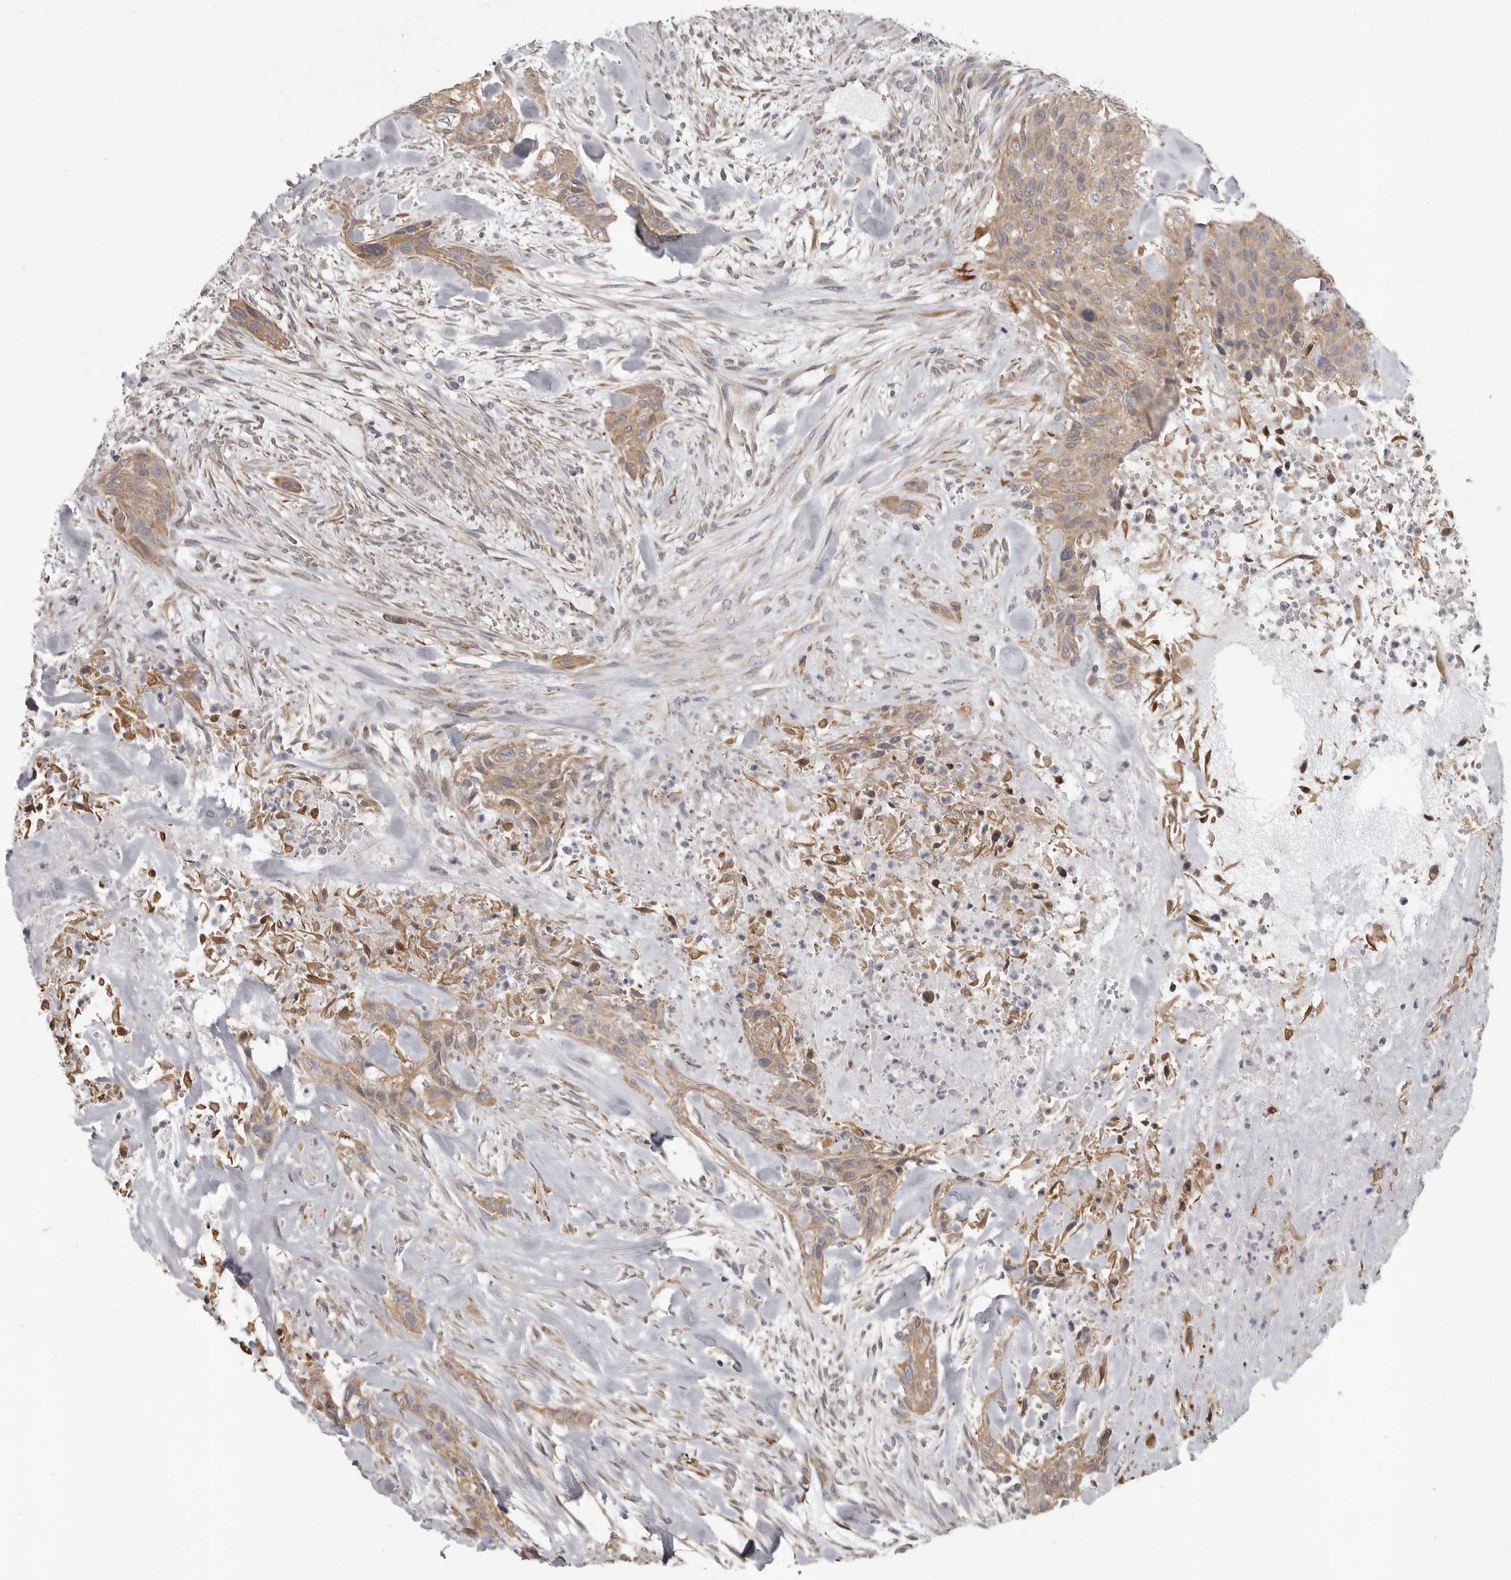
{"staining": {"intensity": "moderate", "quantity": ">75%", "location": "cytoplasmic/membranous"}, "tissue": "urothelial cancer", "cell_type": "Tumor cells", "image_type": "cancer", "snomed": [{"axis": "morphology", "description": "Urothelial carcinoma, High grade"}, {"axis": "topography", "description": "Urinary bladder"}], "caption": "A medium amount of moderate cytoplasmic/membranous expression is present in about >75% of tumor cells in urothelial cancer tissue.", "gene": "UNK", "patient": {"sex": "male", "age": 35}}